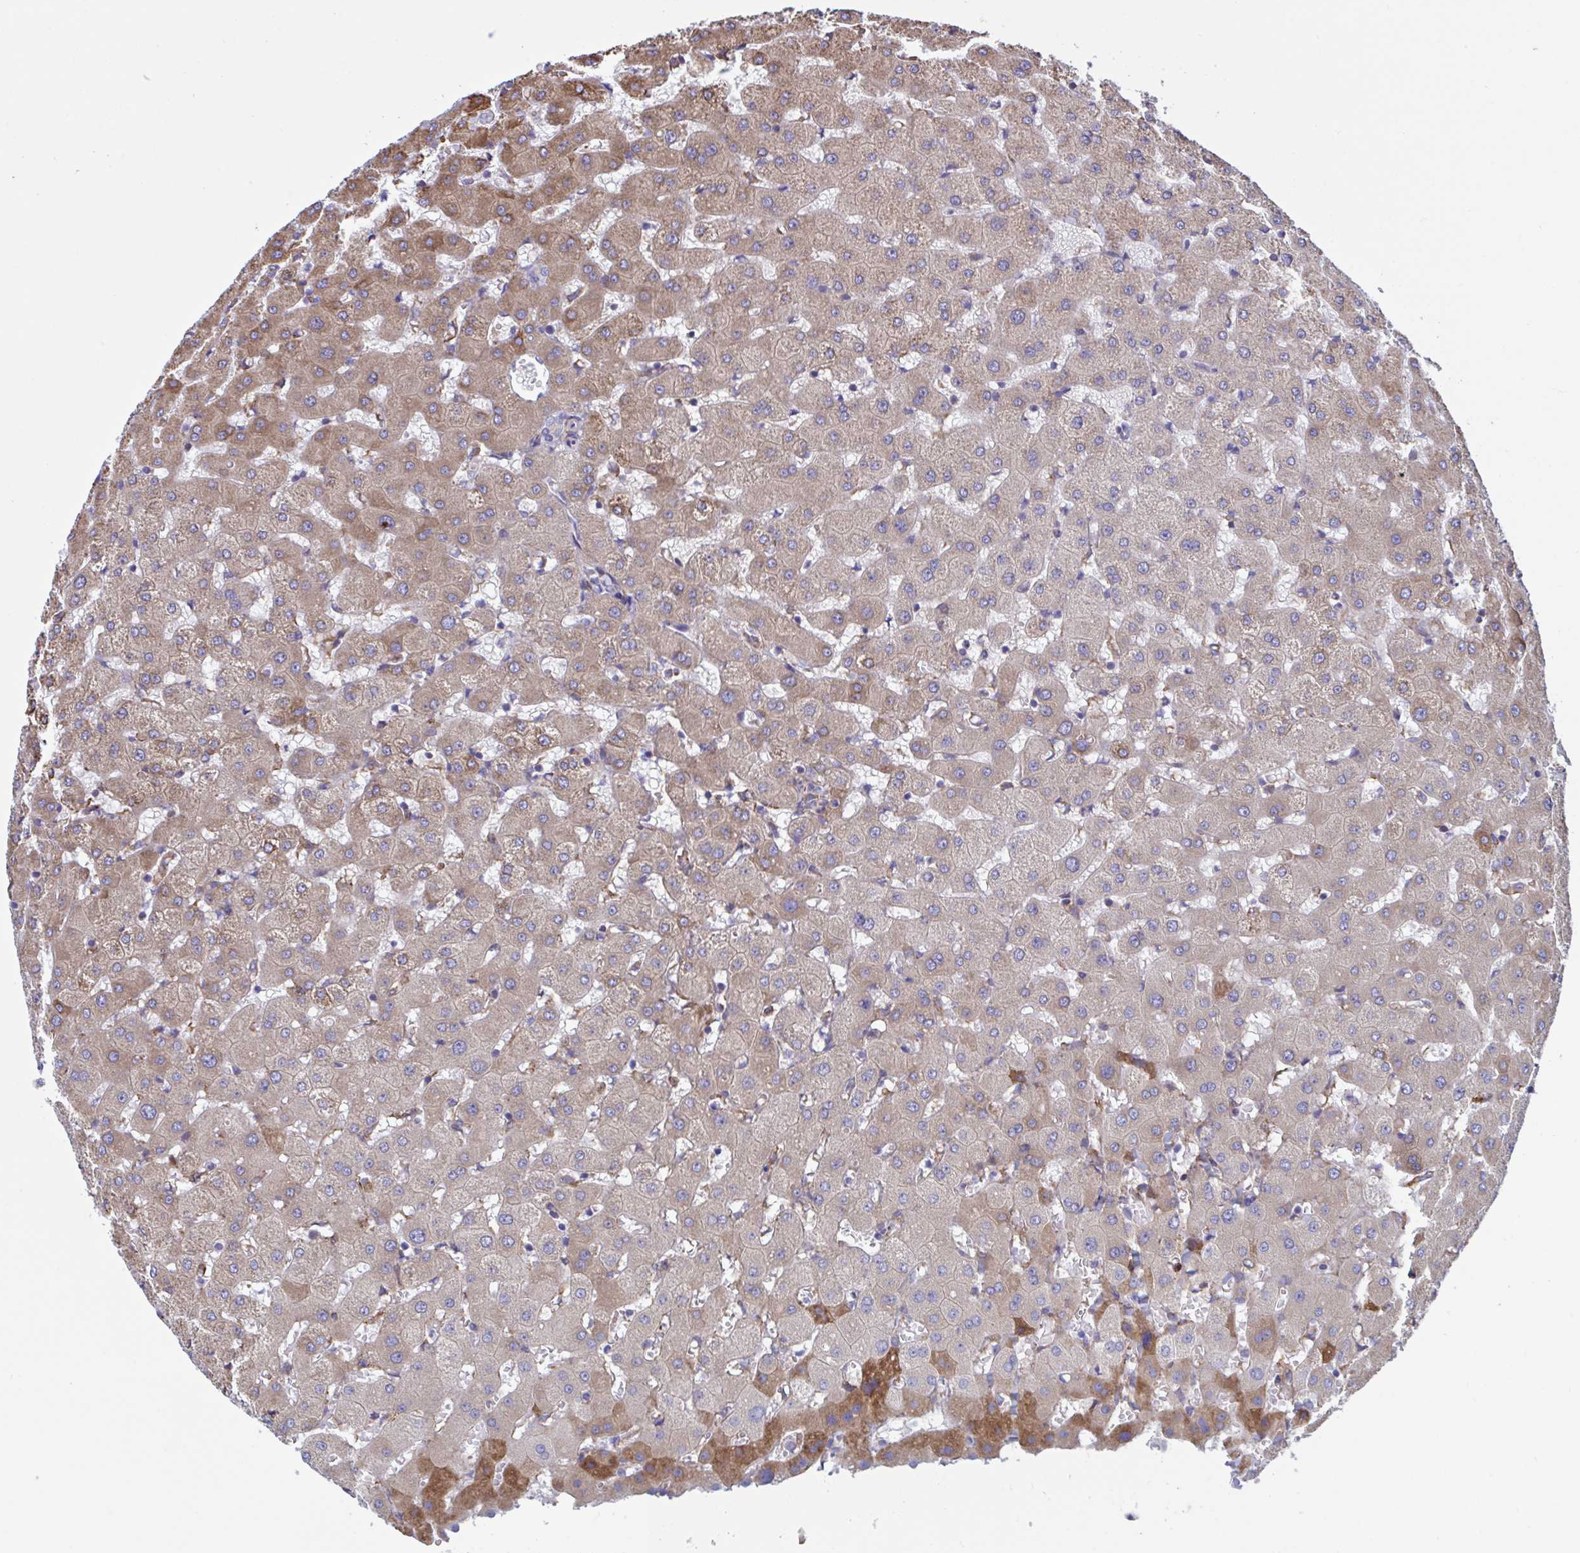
{"staining": {"intensity": "moderate", "quantity": "25%-75%", "location": "cytoplasmic/membranous"}, "tissue": "liver", "cell_type": "Cholangiocytes", "image_type": "normal", "snomed": [{"axis": "morphology", "description": "Normal tissue, NOS"}, {"axis": "topography", "description": "Liver"}], "caption": "A micrograph showing moderate cytoplasmic/membranous positivity in about 25%-75% of cholangiocytes in benign liver, as visualized by brown immunohistochemical staining.", "gene": "PEAK3", "patient": {"sex": "female", "age": 63}}